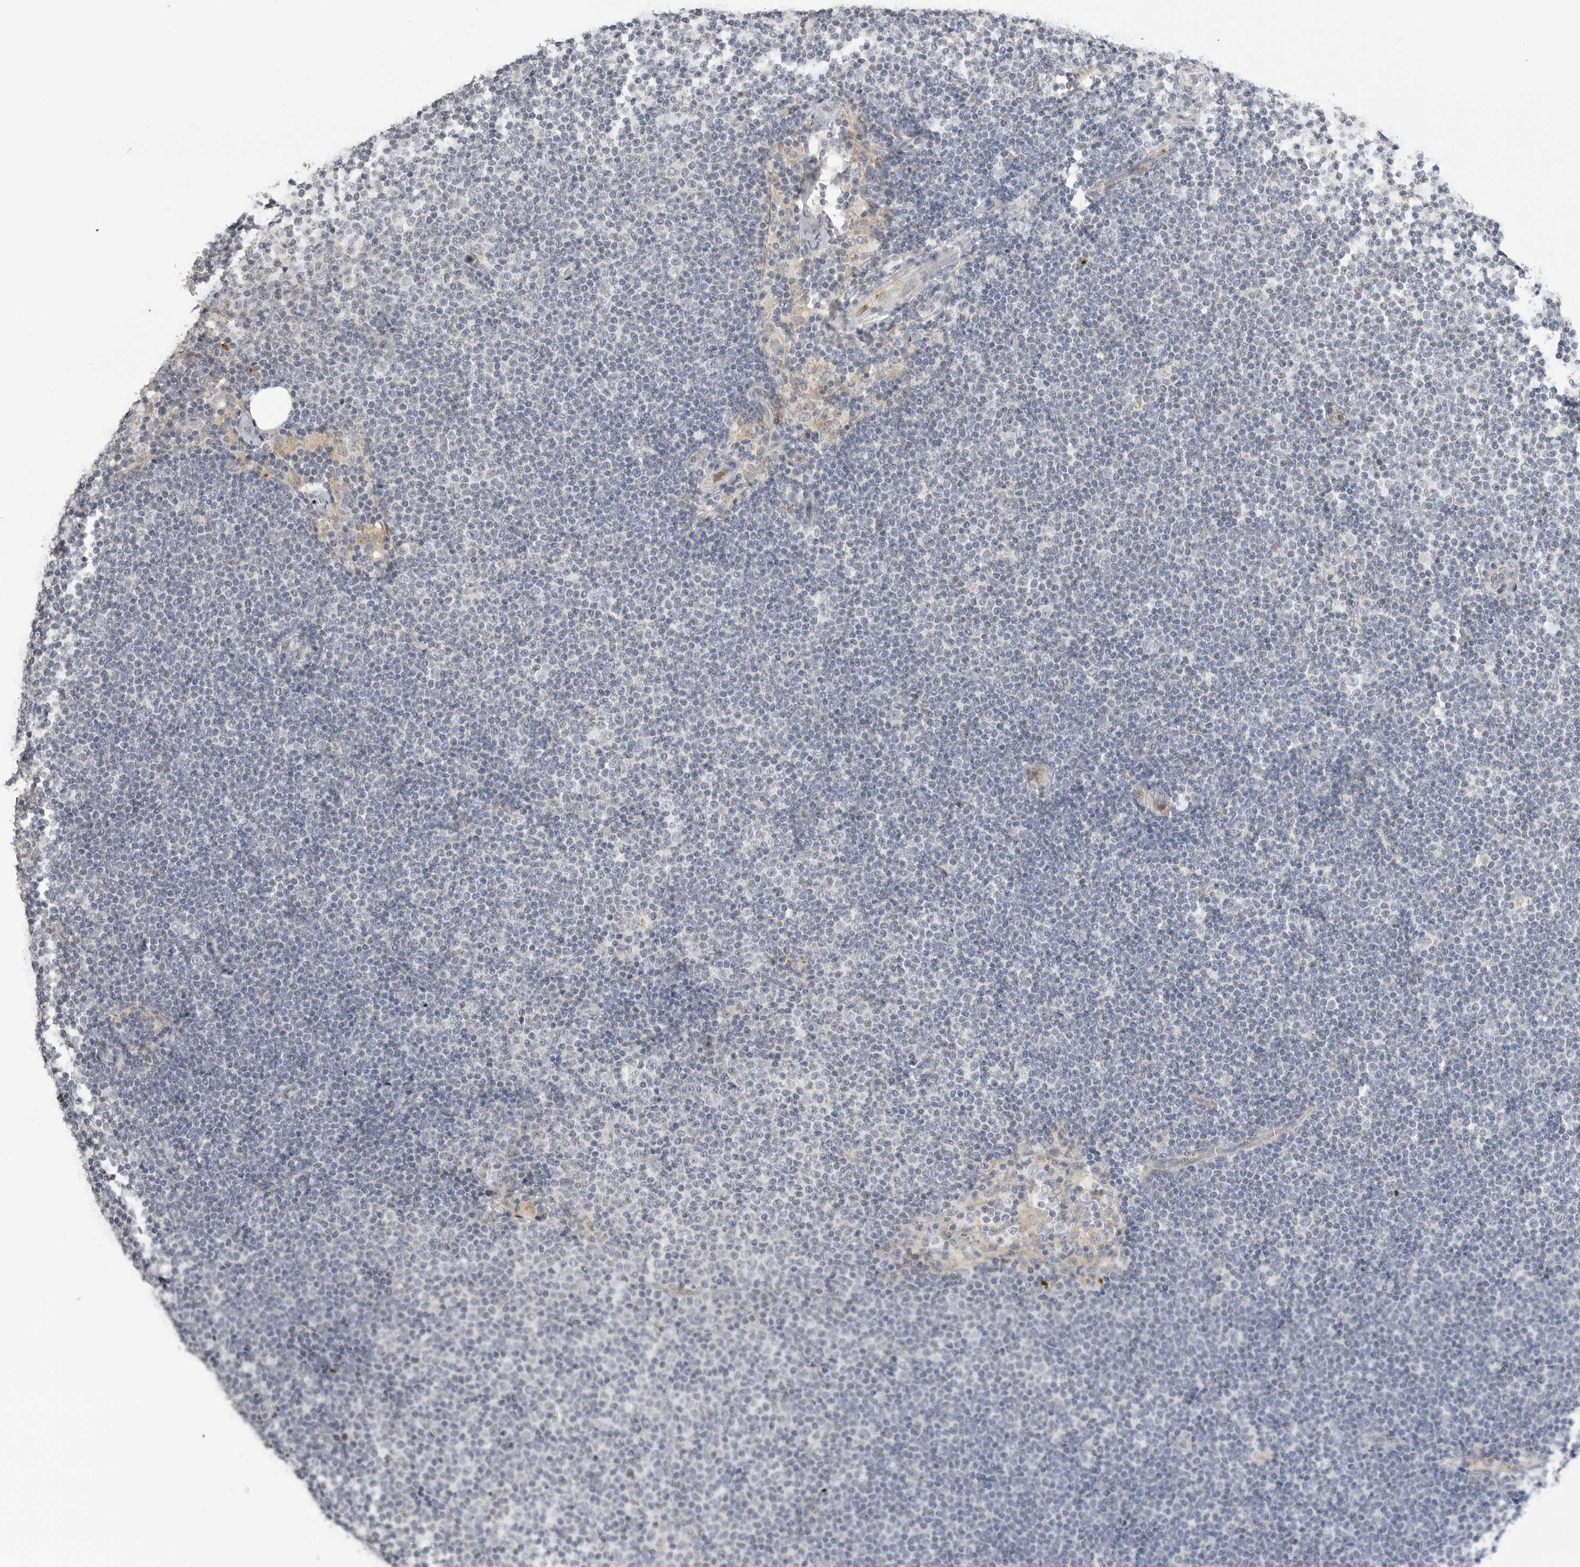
{"staining": {"intensity": "negative", "quantity": "none", "location": "none"}, "tissue": "lymphoma", "cell_type": "Tumor cells", "image_type": "cancer", "snomed": [{"axis": "morphology", "description": "Malignant lymphoma, non-Hodgkin's type, Low grade"}, {"axis": "topography", "description": "Lymph node"}], "caption": "This is a histopathology image of immunohistochemistry (IHC) staining of malignant lymphoma, non-Hodgkin's type (low-grade), which shows no expression in tumor cells.", "gene": "SERPINF2", "patient": {"sex": "female", "age": 53}}